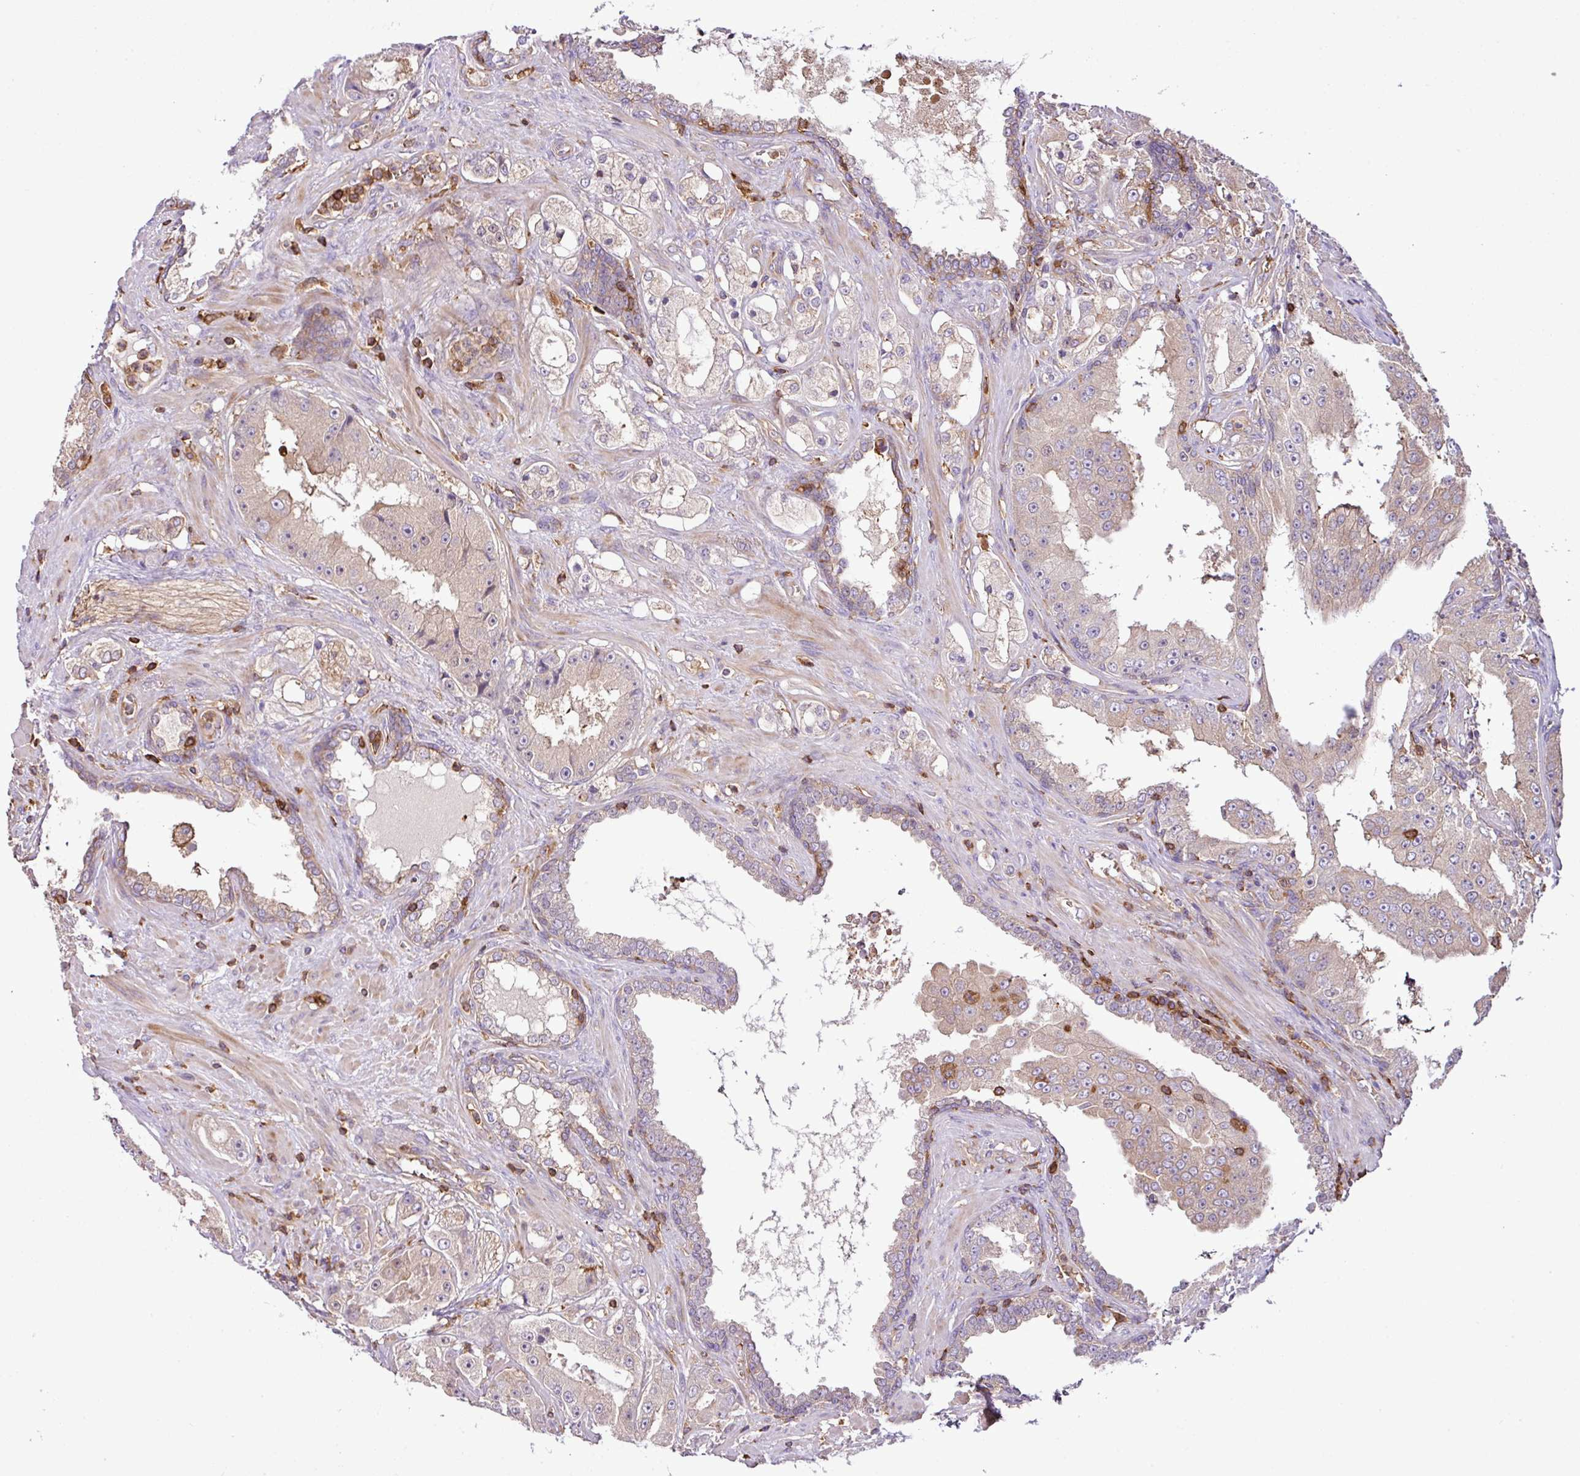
{"staining": {"intensity": "weak", "quantity": "<25%", "location": "cytoplasmic/membranous"}, "tissue": "prostate cancer", "cell_type": "Tumor cells", "image_type": "cancer", "snomed": [{"axis": "morphology", "description": "Adenocarcinoma, High grade"}, {"axis": "topography", "description": "Prostate"}], "caption": "A micrograph of human prostate adenocarcinoma (high-grade) is negative for staining in tumor cells.", "gene": "PGAP6", "patient": {"sex": "male", "age": 73}}